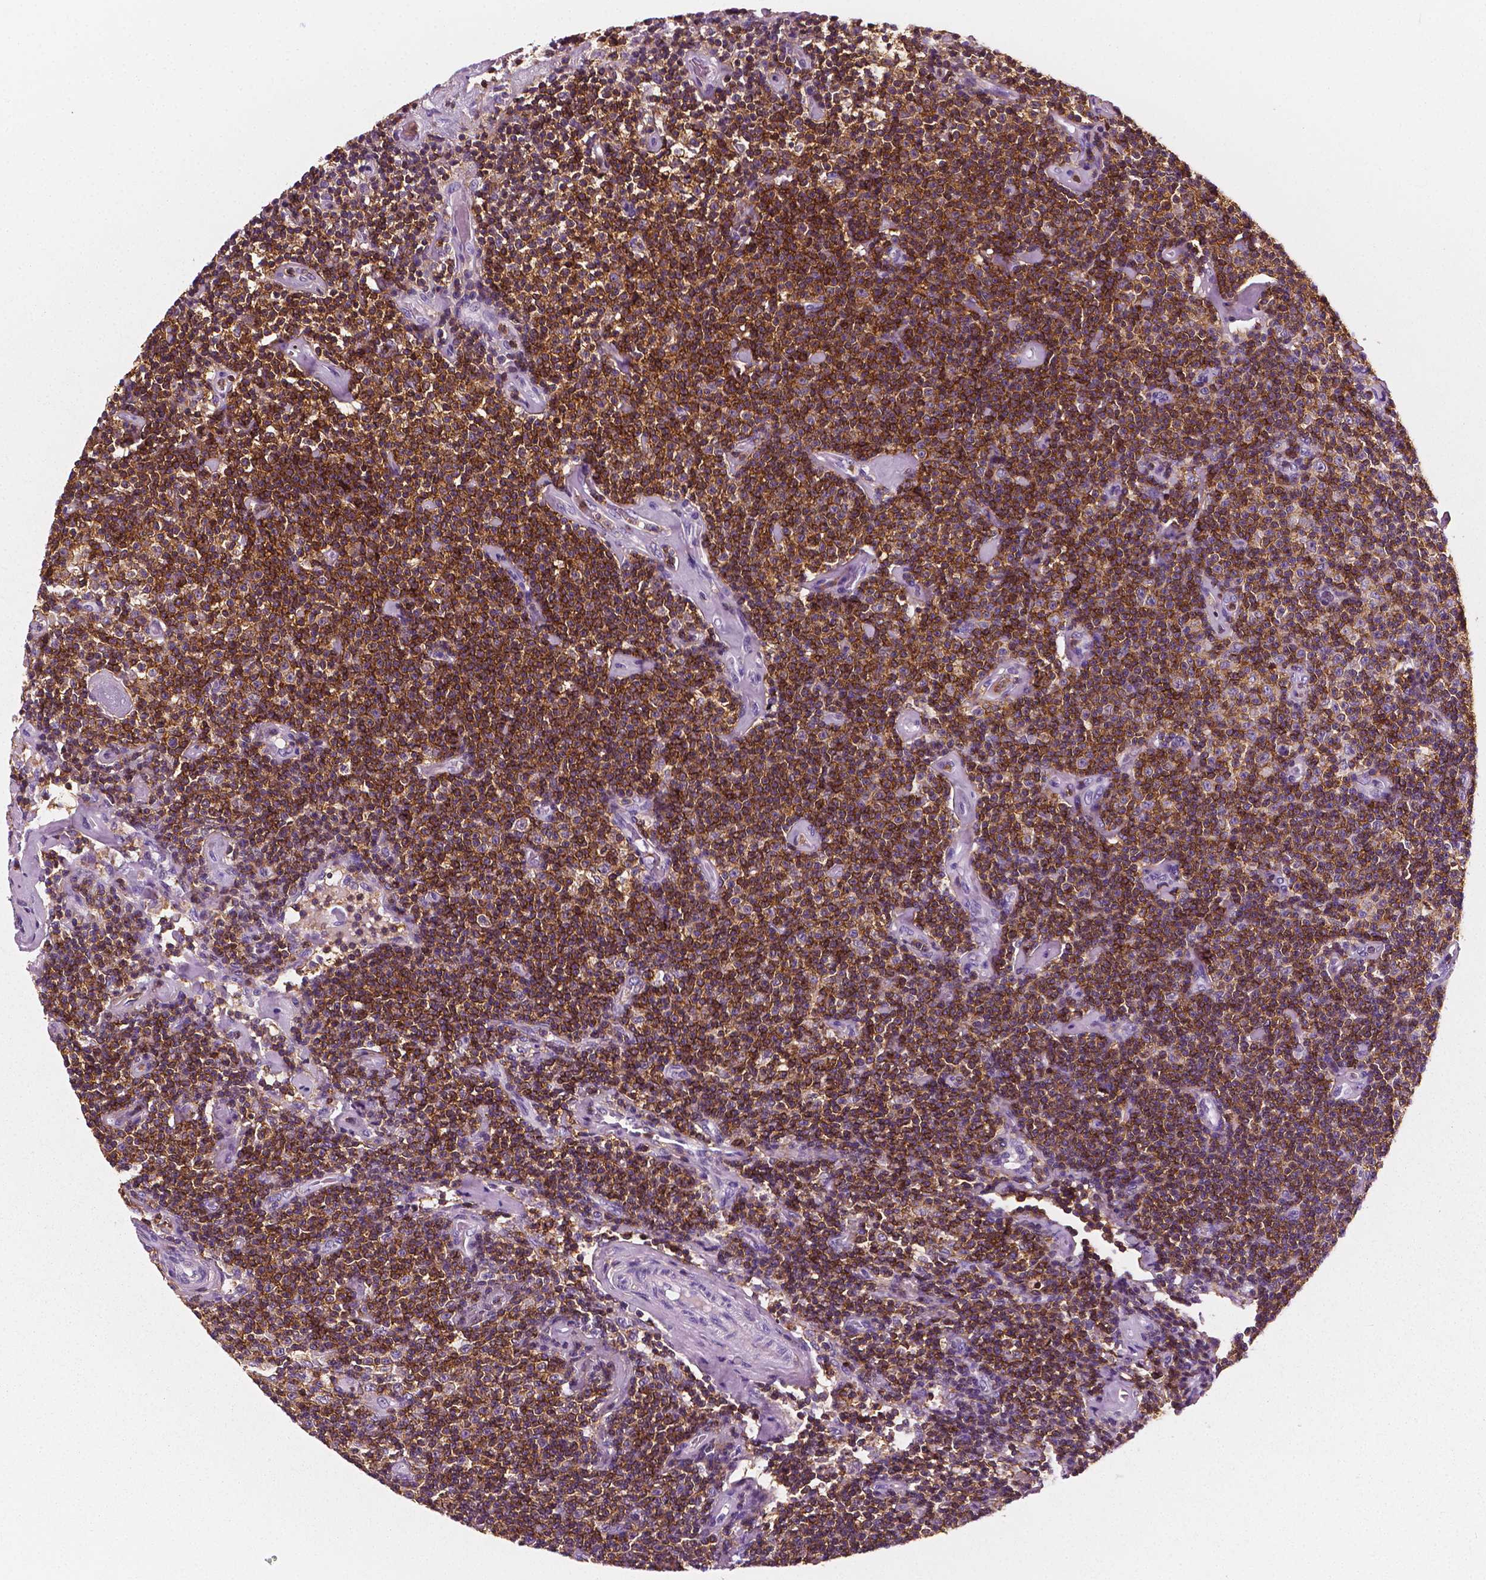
{"staining": {"intensity": "strong", "quantity": ">75%", "location": "cytoplasmic/membranous"}, "tissue": "lymphoma", "cell_type": "Tumor cells", "image_type": "cancer", "snomed": [{"axis": "morphology", "description": "Malignant lymphoma, non-Hodgkin's type, Low grade"}, {"axis": "topography", "description": "Lymph node"}], "caption": "A high-resolution histopathology image shows immunohistochemistry staining of lymphoma, which shows strong cytoplasmic/membranous staining in approximately >75% of tumor cells. Using DAB (brown) and hematoxylin (blue) stains, captured at high magnification using brightfield microscopy.", "gene": "PTPRC", "patient": {"sex": "male", "age": 81}}